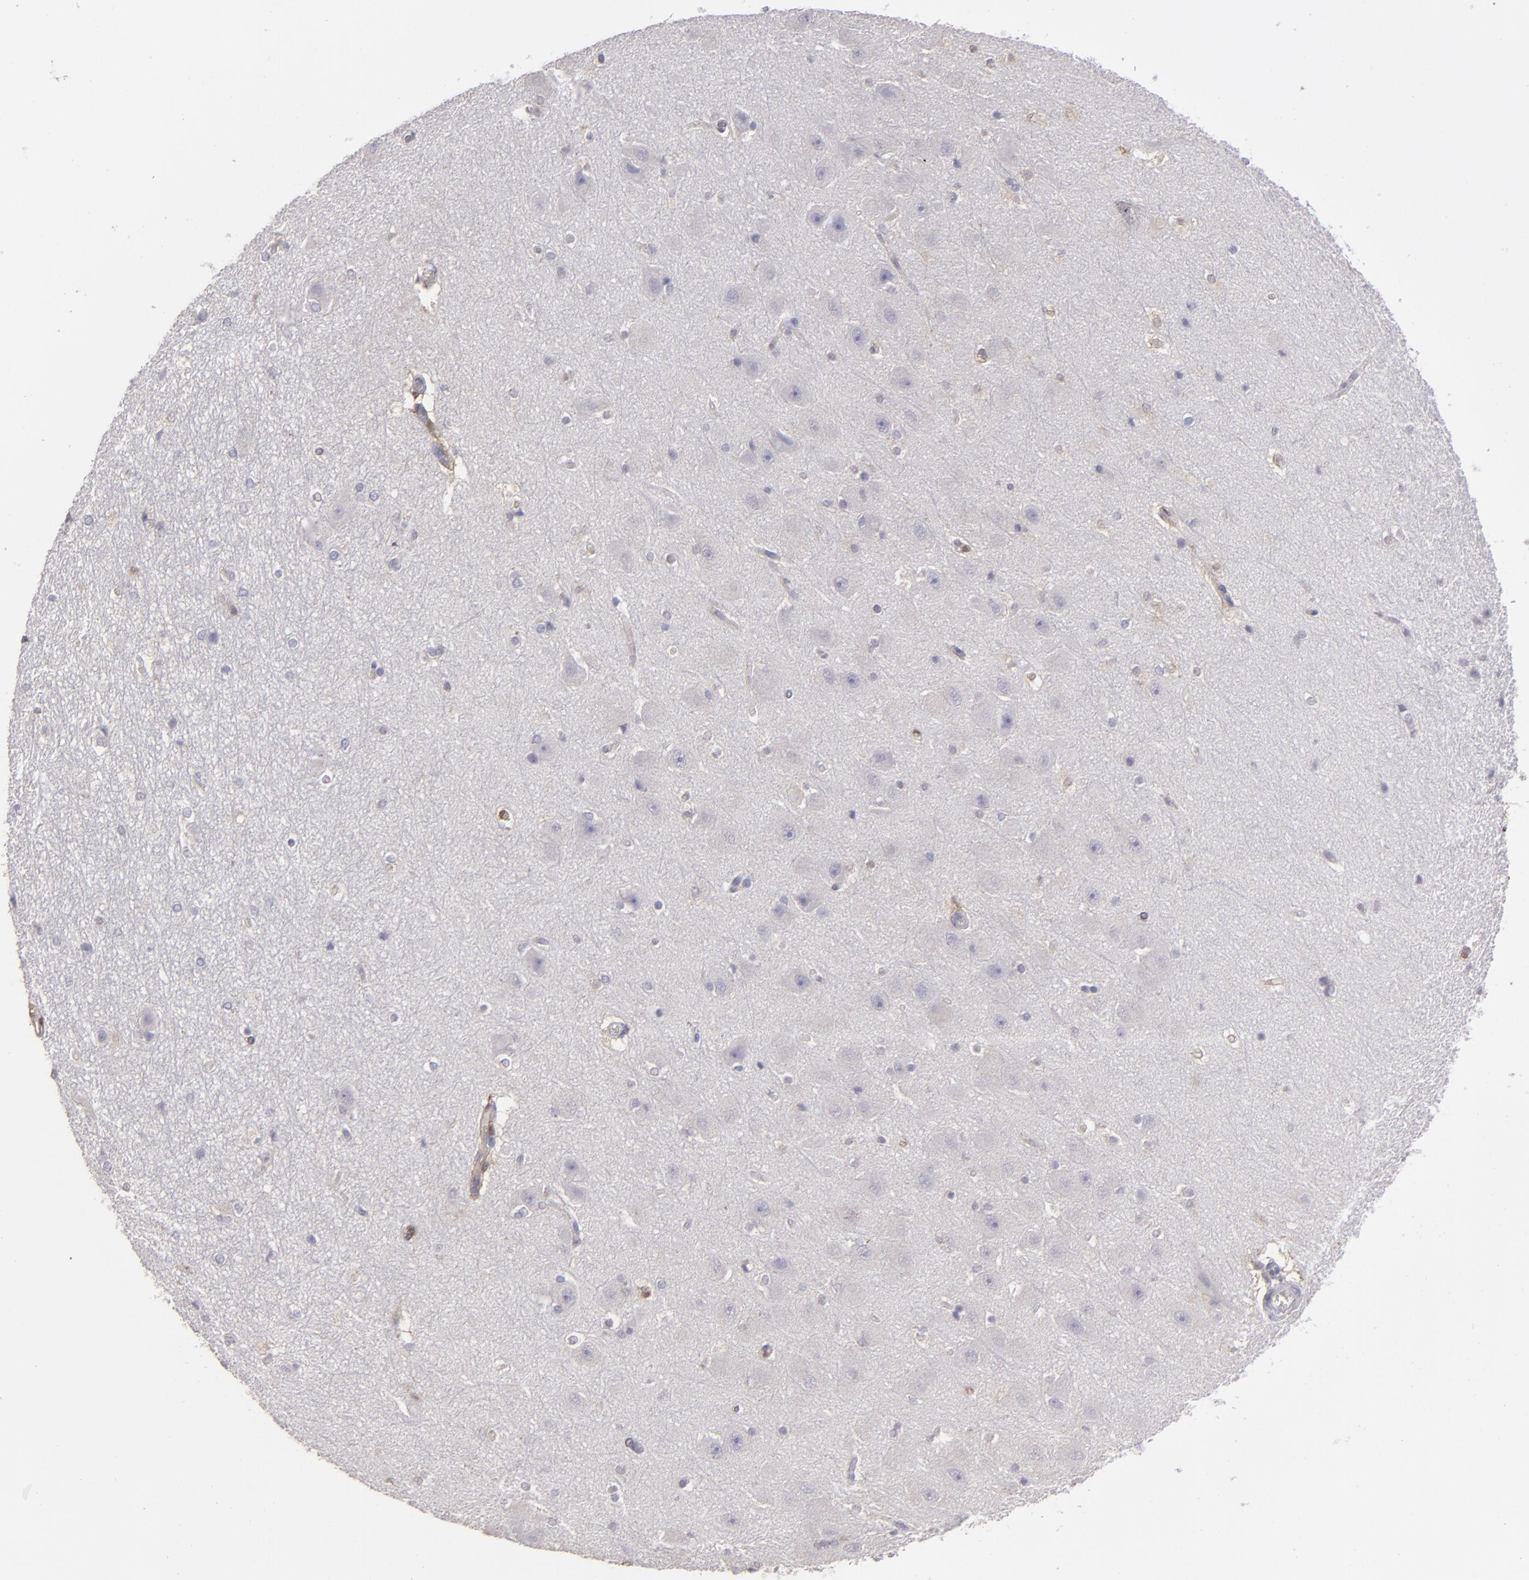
{"staining": {"intensity": "weak", "quantity": "25%-75%", "location": "cytoplasmic/membranous"}, "tissue": "hippocampus", "cell_type": "Glial cells", "image_type": "normal", "snomed": [{"axis": "morphology", "description": "Normal tissue, NOS"}, {"axis": "topography", "description": "Hippocampus"}], "caption": "Immunohistochemistry photomicrograph of benign human hippocampus stained for a protein (brown), which reveals low levels of weak cytoplasmic/membranous expression in approximately 25%-75% of glial cells.", "gene": "SEMA3G", "patient": {"sex": "female", "age": 19}}